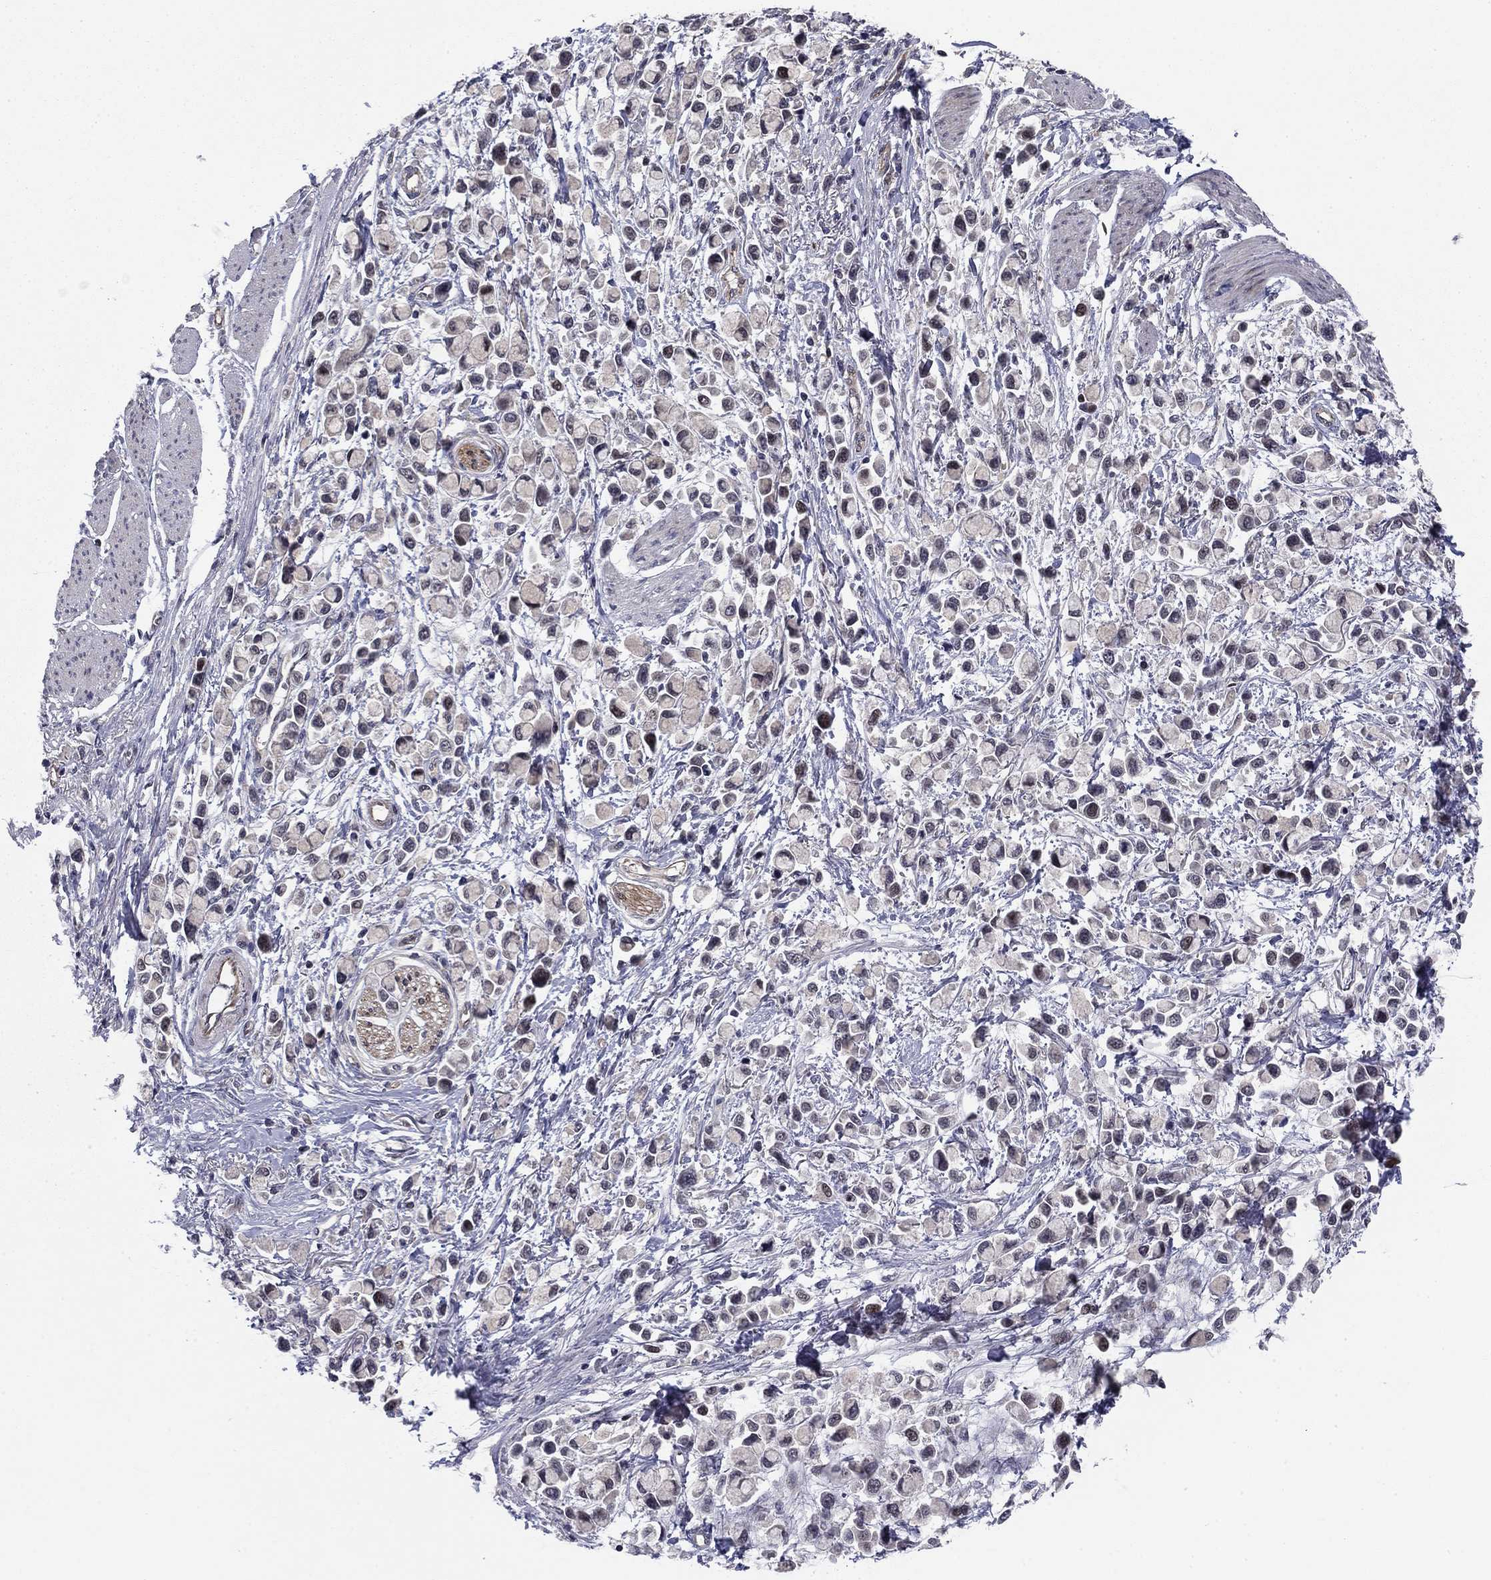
{"staining": {"intensity": "strong", "quantity": "<25%", "location": "nuclear"}, "tissue": "stomach cancer", "cell_type": "Tumor cells", "image_type": "cancer", "snomed": [{"axis": "morphology", "description": "Adenocarcinoma, NOS"}, {"axis": "topography", "description": "Stomach"}], "caption": "Immunohistochemical staining of stomach cancer (adenocarcinoma) demonstrates strong nuclear protein expression in approximately <25% of tumor cells.", "gene": "BCL11A", "patient": {"sex": "female", "age": 81}}